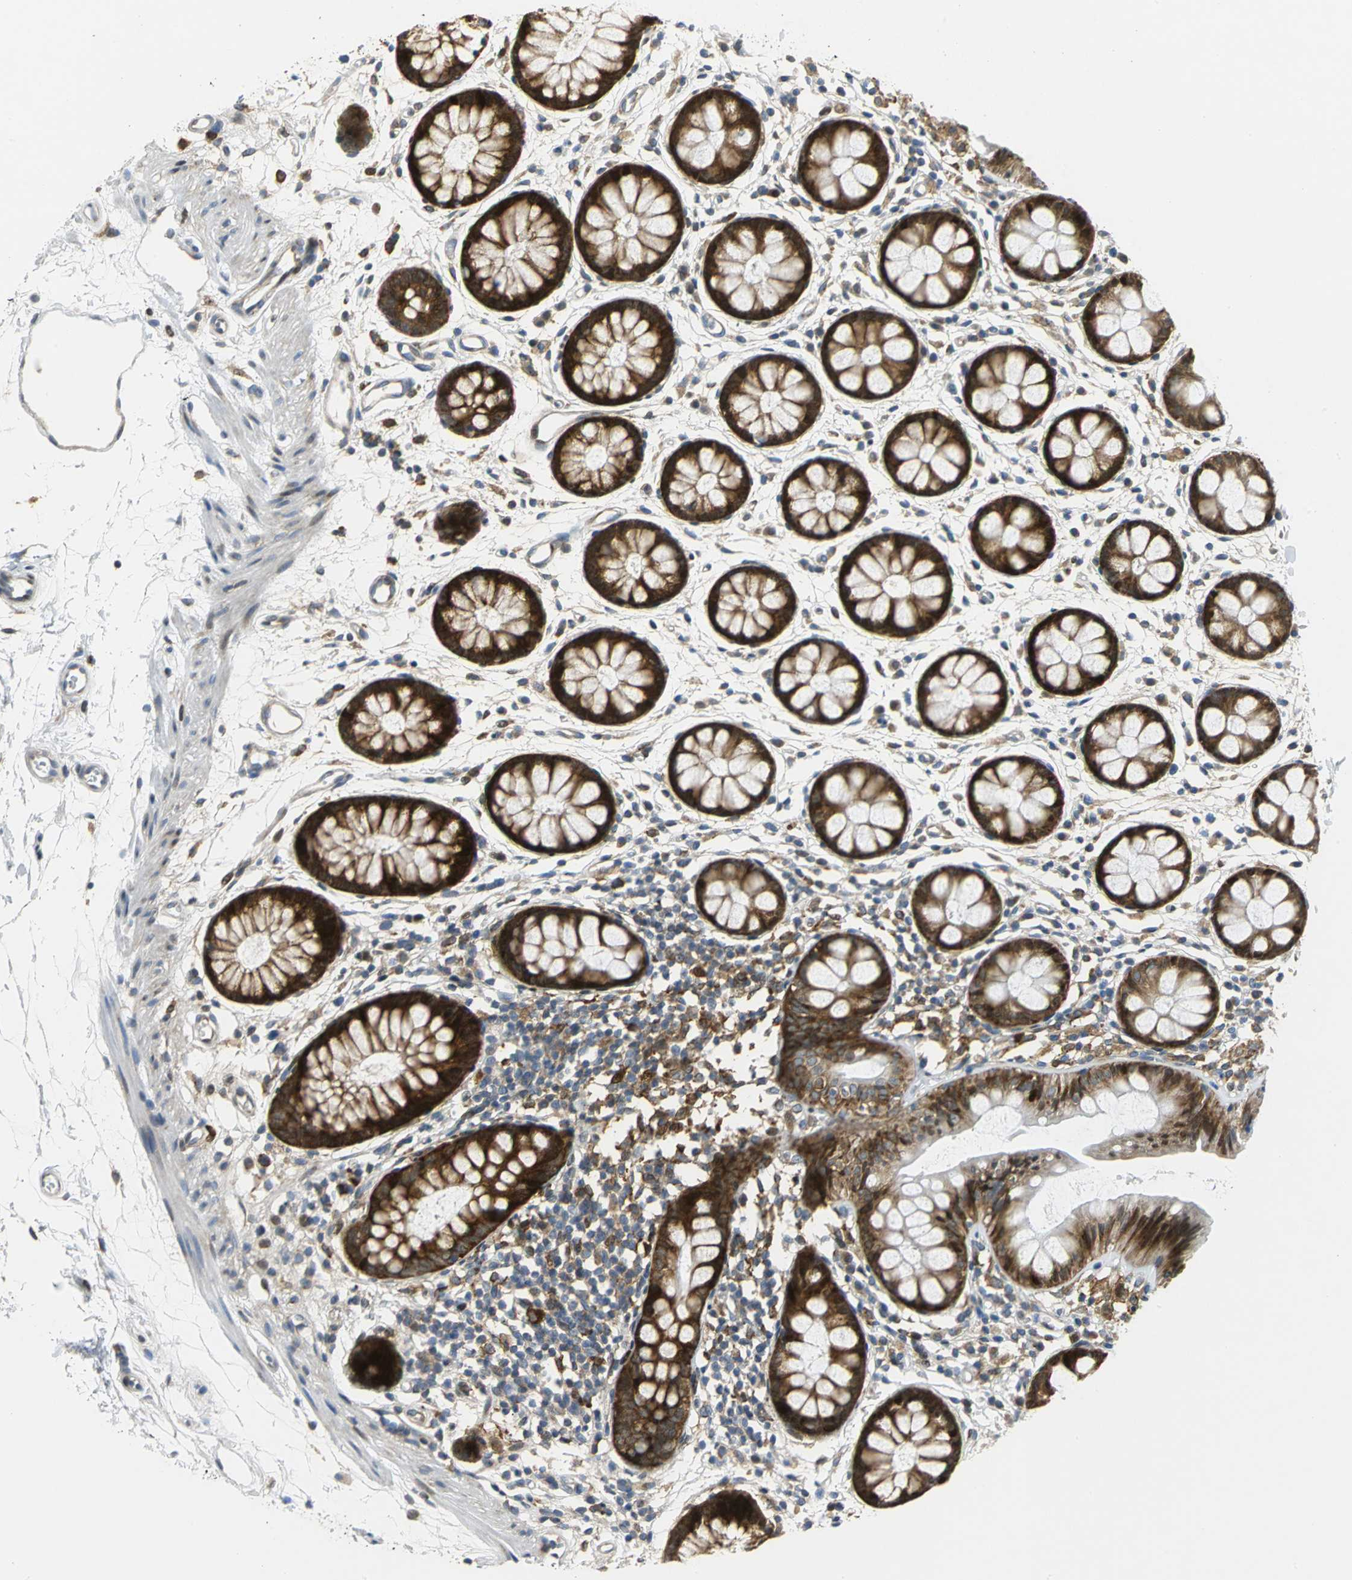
{"staining": {"intensity": "strong", "quantity": ">75%", "location": "cytoplasmic/membranous"}, "tissue": "rectum", "cell_type": "Glandular cells", "image_type": "normal", "snomed": [{"axis": "morphology", "description": "Normal tissue, NOS"}, {"axis": "topography", "description": "Rectum"}], "caption": "DAB (3,3'-diaminobenzidine) immunohistochemical staining of normal human rectum exhibits strong cytoplasmic/membranous protein positivity in about >75% of glandular cells.", "gene": "YBX1", "patient": {"sex": "female", "age": 66}}